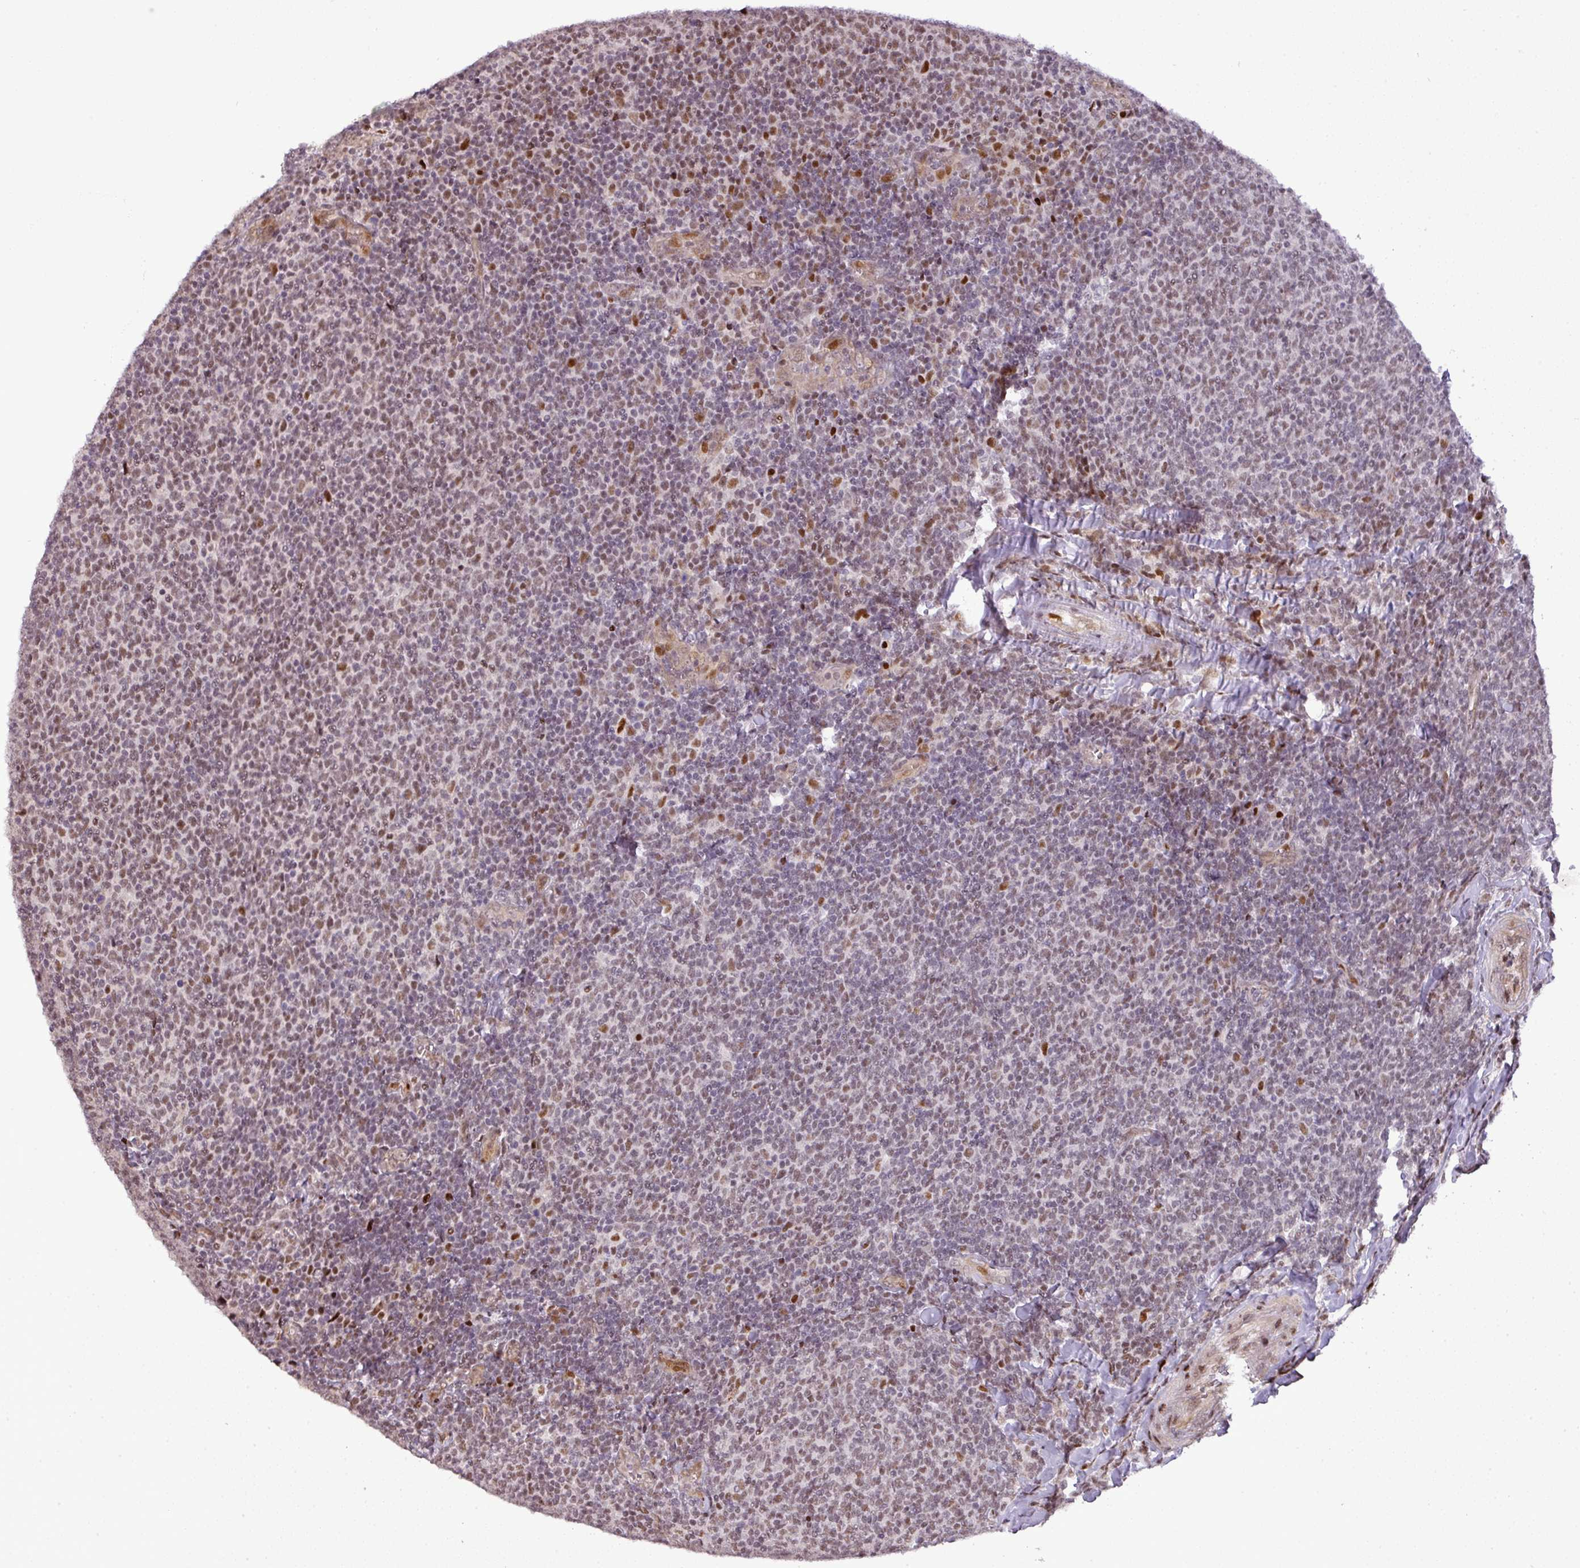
{"staining": {"intensity": "moderate", "quantity": "25%-75%", "location": "nuclear"}, "tissue": "lymphoma", "cell_type": "Tumor cells", "image_type": "cancer", "snomed": [{"axis": "morphology", "description": "Malignant lymphoma, non-Hodgkin's type, Low grade"}, {"axis": "topography", "description": "Lymph node"}], "caption": "A high-resolution image shows immunohistochemistry staining of malignant lymphoma, non-Hodgkin's type (low-grade), which exhibits moderate nuclear positivity in about 25%-75% of tumor cells.", "gene": "MYSM1", "patient": {"sex": "male", "age": 52}}